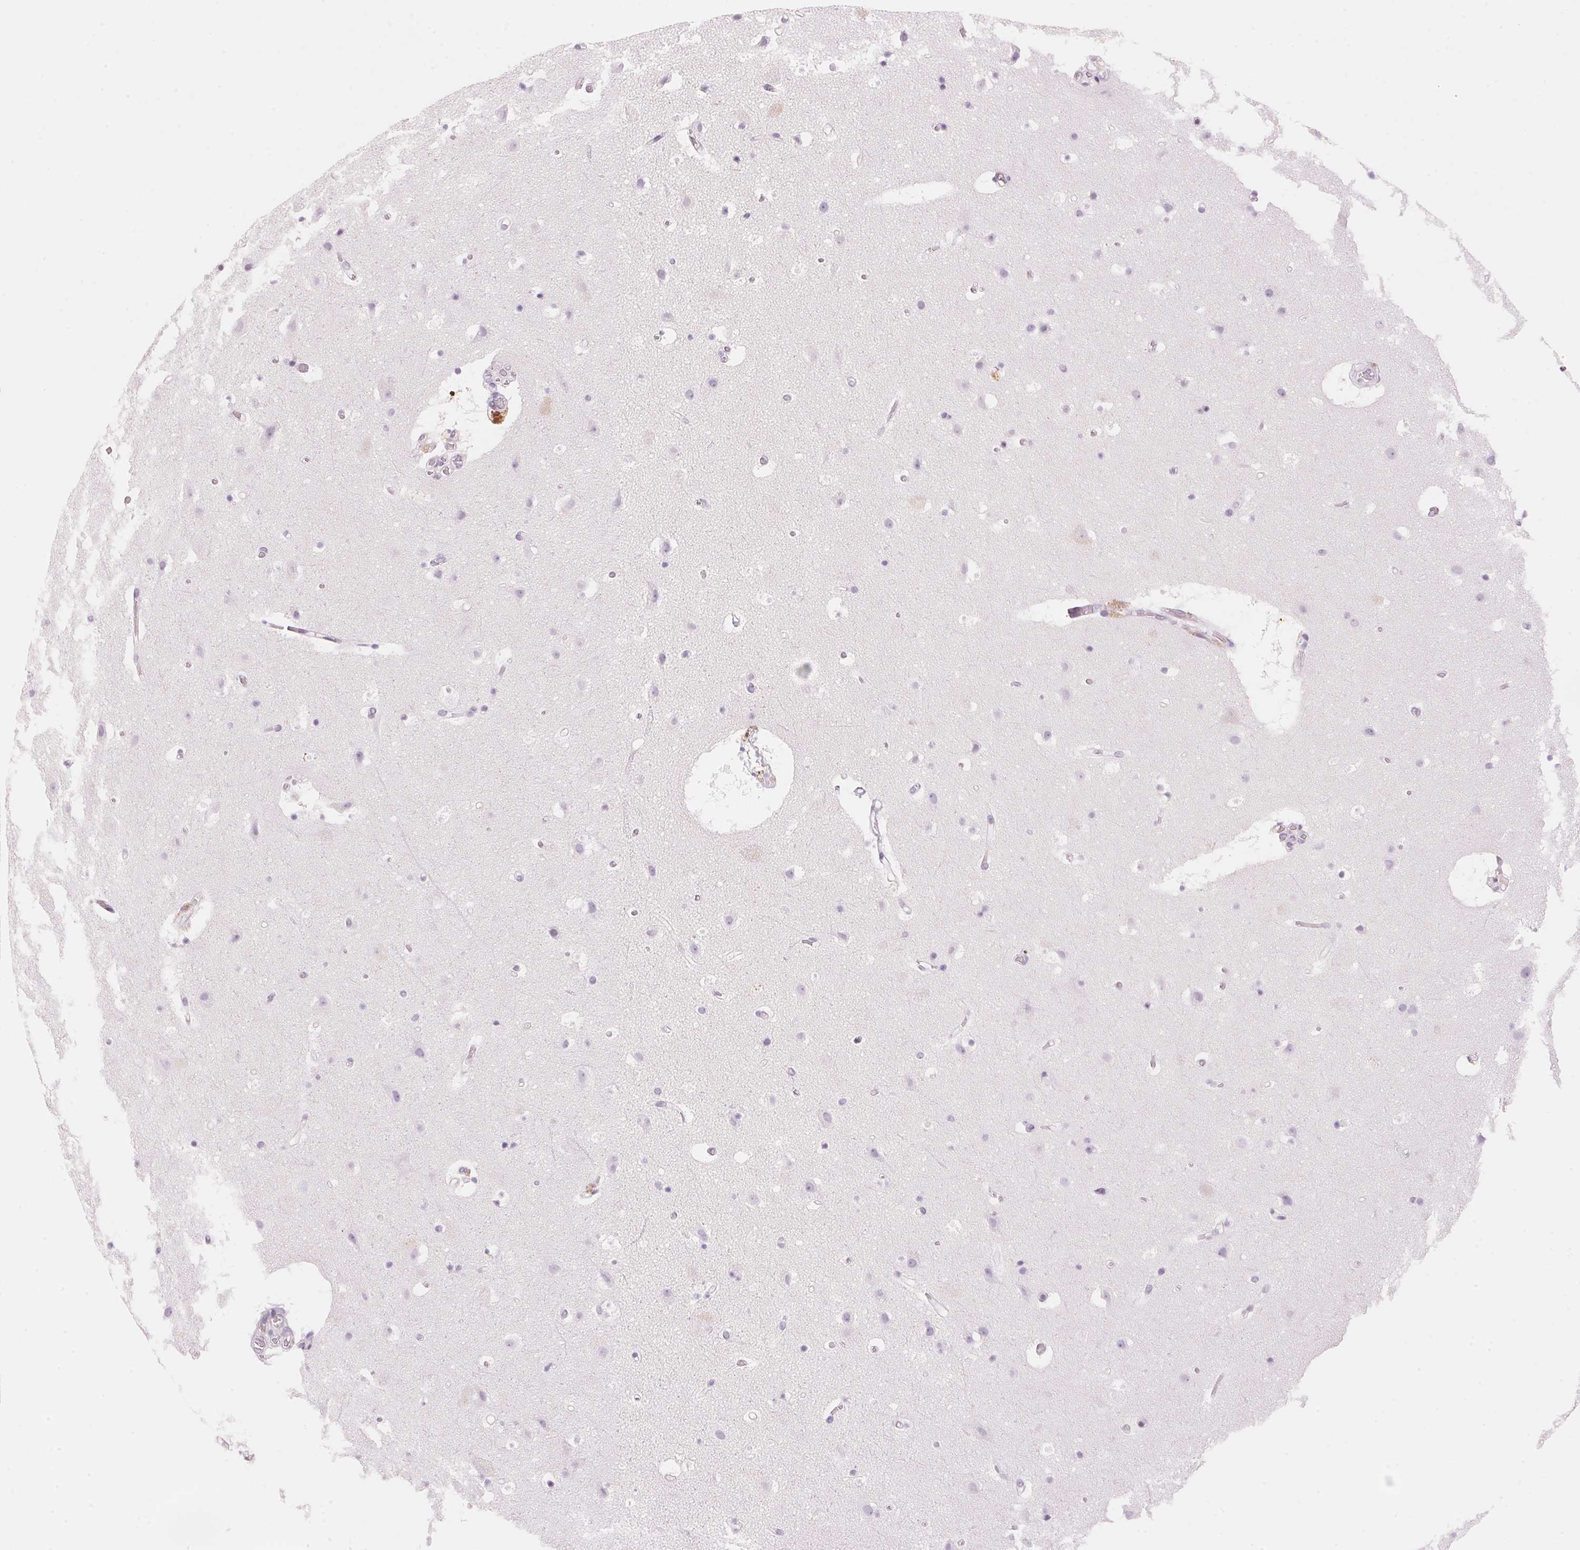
{"staining": {"intensity": "negative", "quantity": "none", "location": "none"}, "tissue": "cerebral cortex", "cell_type": "Endothelial cells", "image_type": "normal", "snomed": [{"axis": "morphology", "description": "Normal tissue, NOS"}, {"axis": "topography", "description": "Cerebral cortex"}], "caption": "Protein analysis of benign cerebral cortex reveals no significant staining in endothelial cells. (DAB (3,3'-diaminobenzidine) immunohistochemistry with hematoxylin counter stain).", "gene": "HOXB13", "patient": {"sex": "female", "age": 42}}